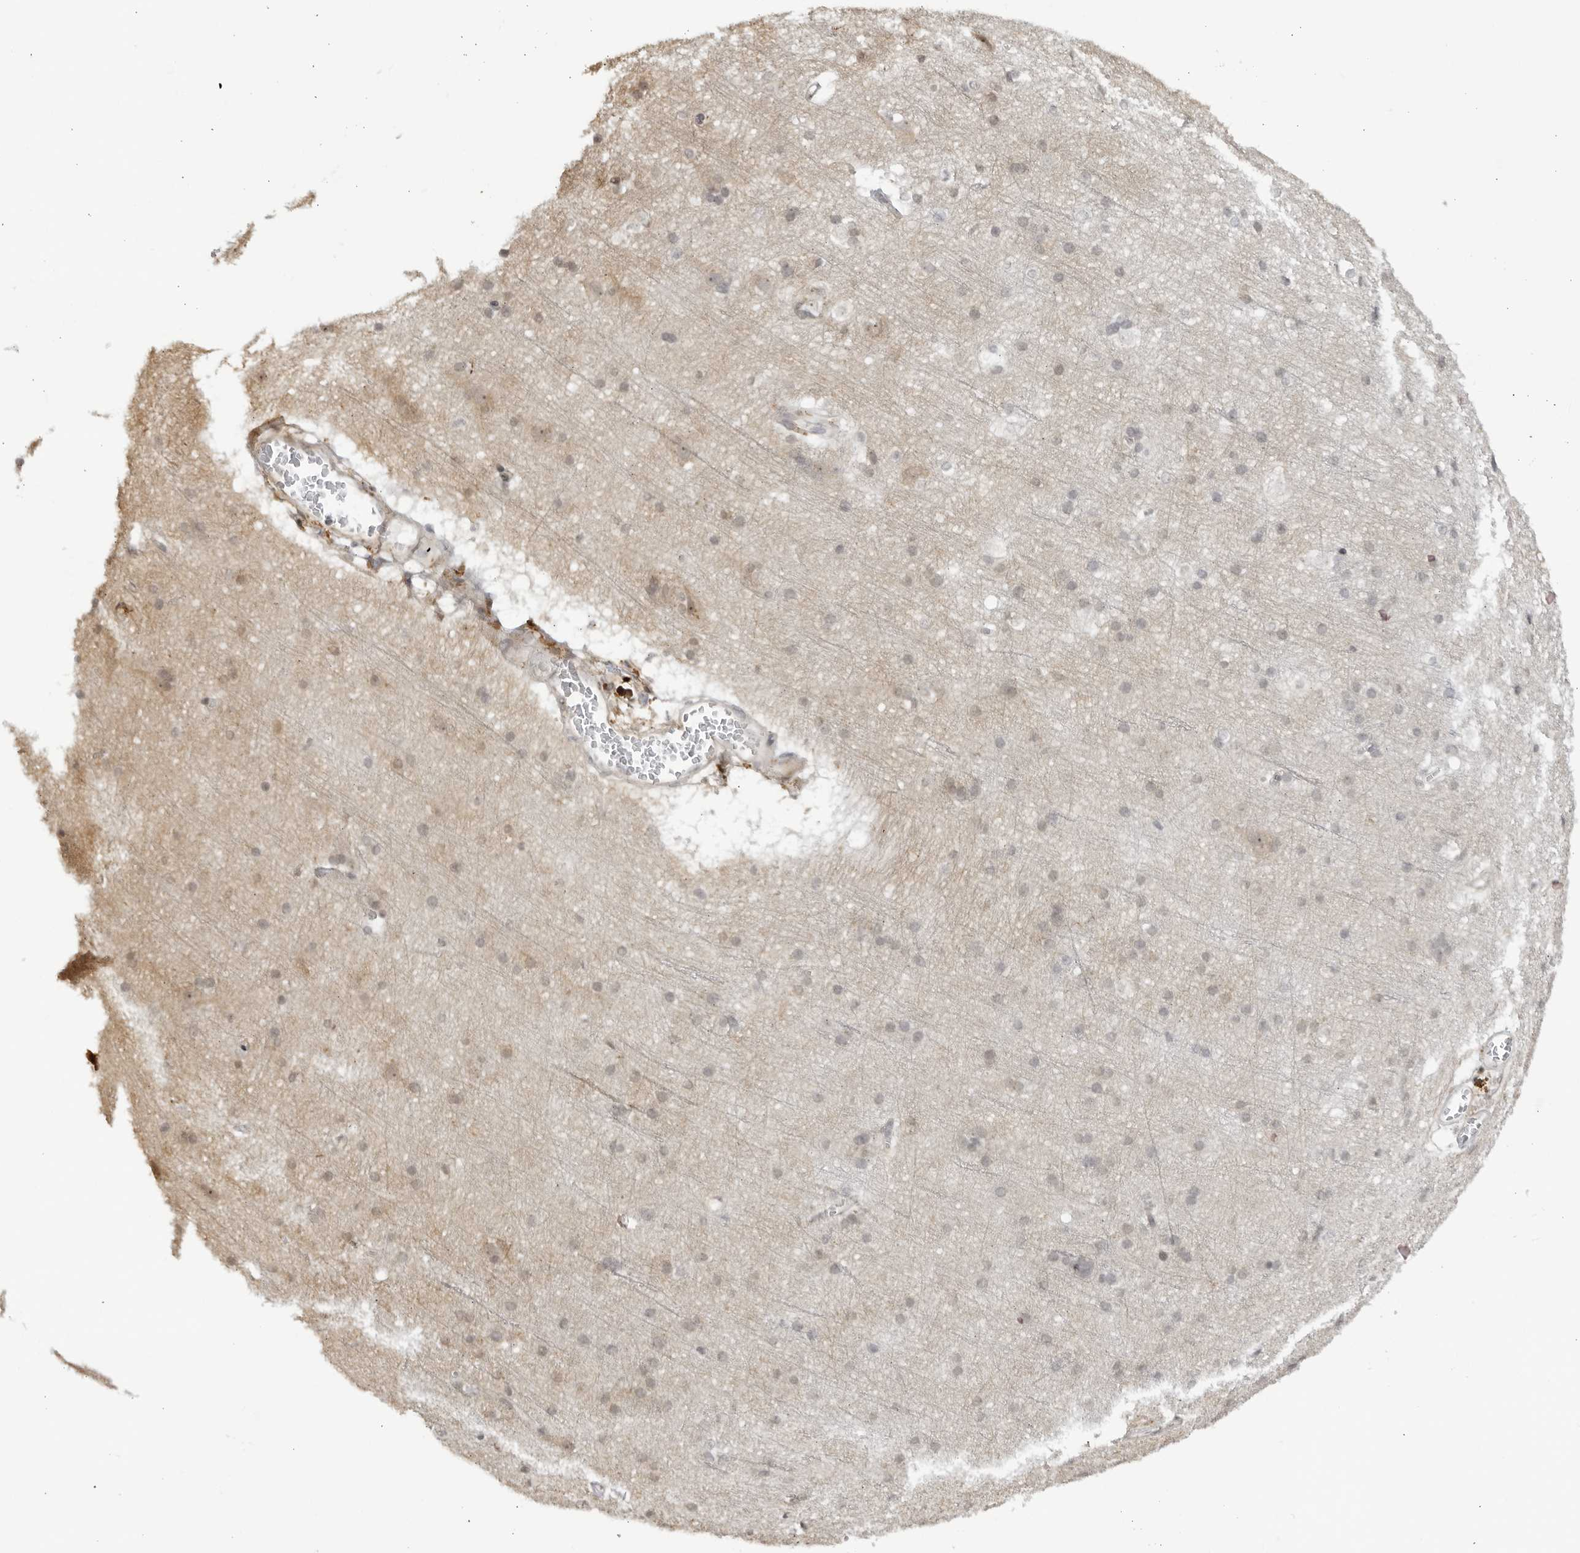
{"staining": {"intensity": "weak", "quantity": "25%-75%", "location": "cytoplasmic/membranous,nuclear"}, "tissue": "cerebral cortex", "cell_type": "Endothelial cells", "image_type": "normal", "snomed": [{"axis": "morphology", "description": "Normal tissue, NOS"}, {"axis": "topography", "description": "Cerebral cortex"}], "caption": "Protein staining shows weak cytoplasmic/membranous,nuclear expression in approximately 25%-75% of endothelial cells in normal cerebral cortex.", "gene": "CNBD1", "patient": {"sex": "male", "age": 54}}